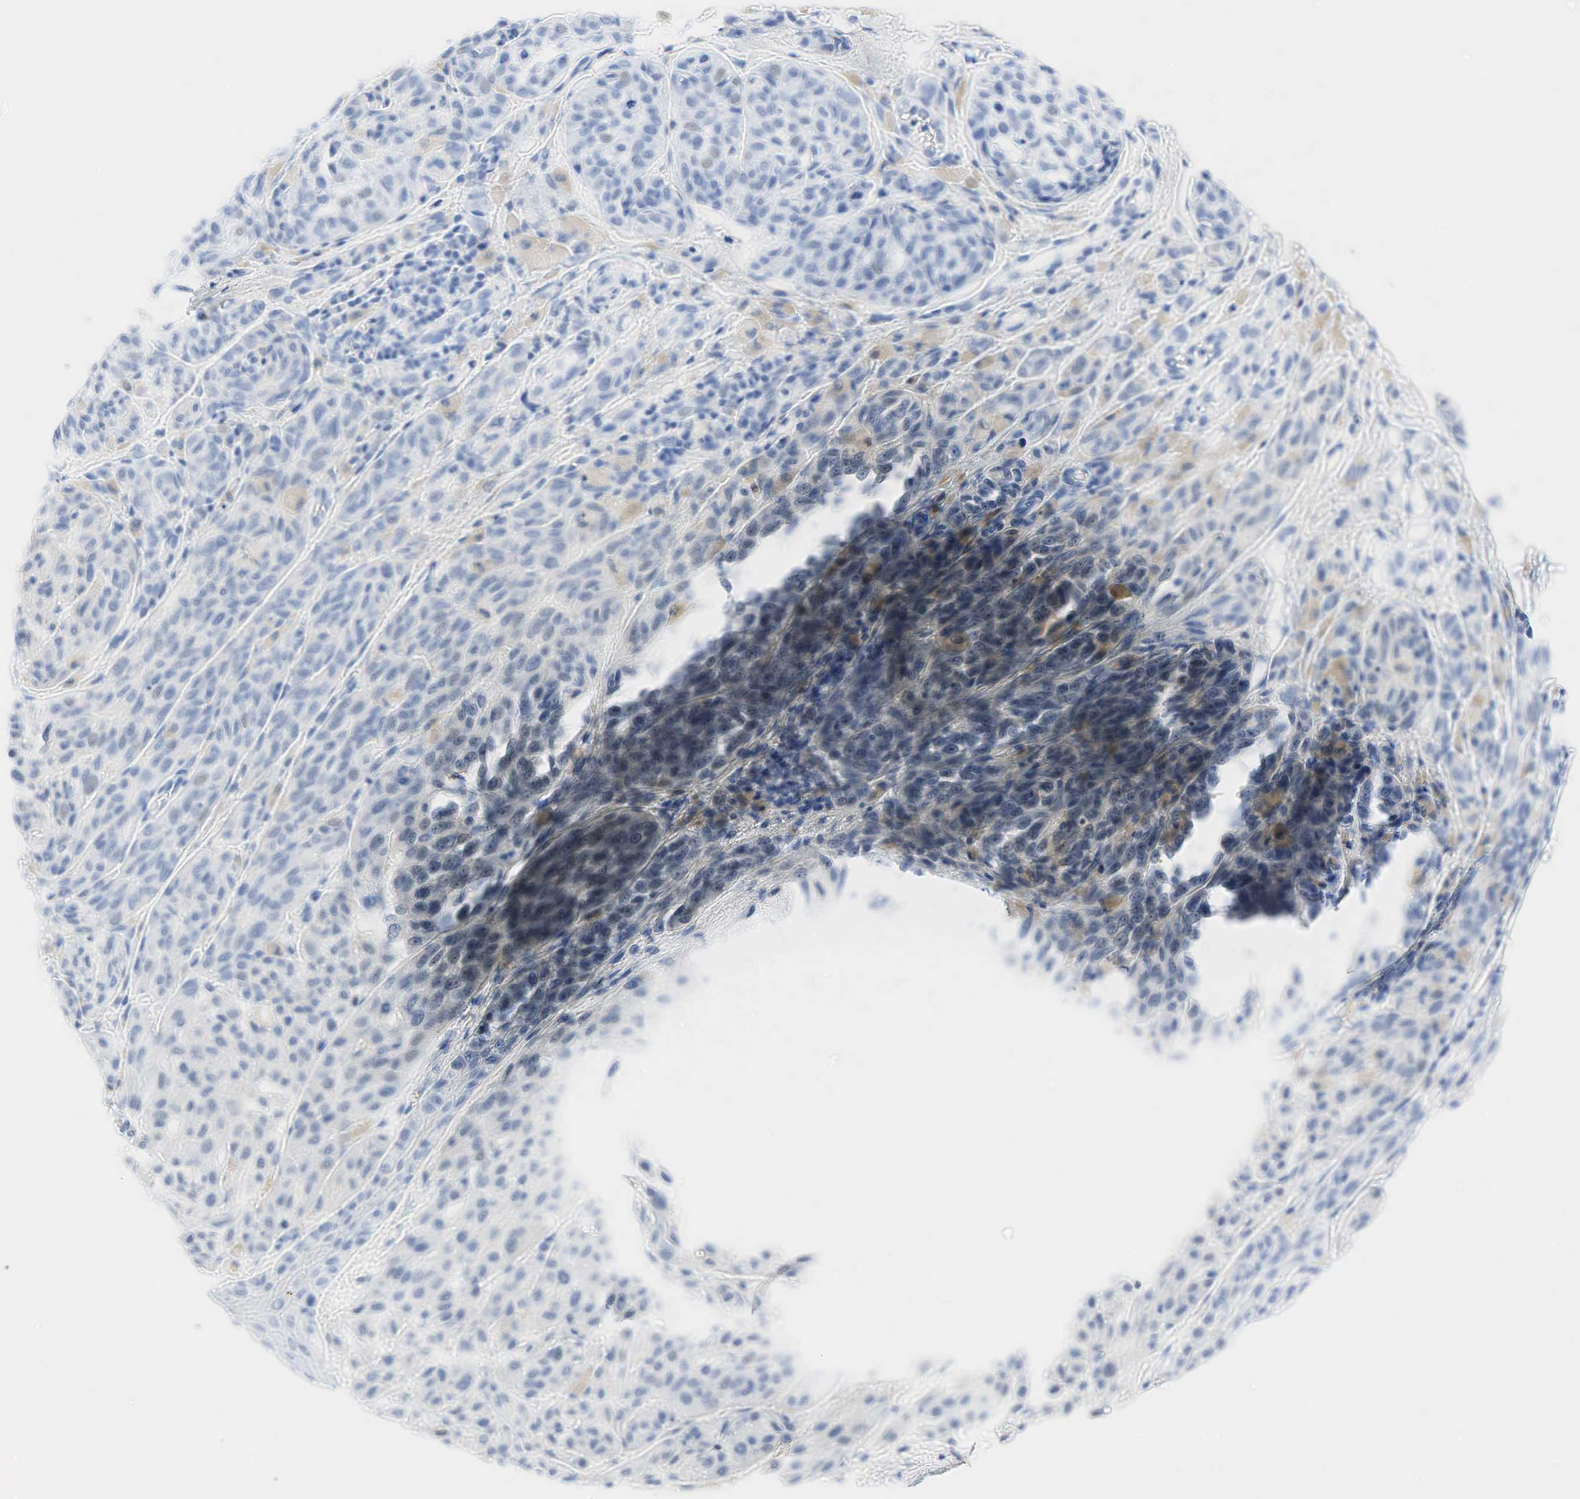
{"staining": {"intensity": "negative", "quantity": "none", "location": "none"}, "tissue": "melanoma", "cell_type": "Tumor cells", "image_type": "cancer", "snomed": [{"axis": "morphology", "description": "Malignant melanoma, NOS"}, {"axis": "topography", "description": "Skin"}], "caption": "Human melanoma stained for a protein using immunohistochemistry displays no positivity in tumor cells.", "gene": "INHA", "patient": {"sex": "male", "age": 44}}